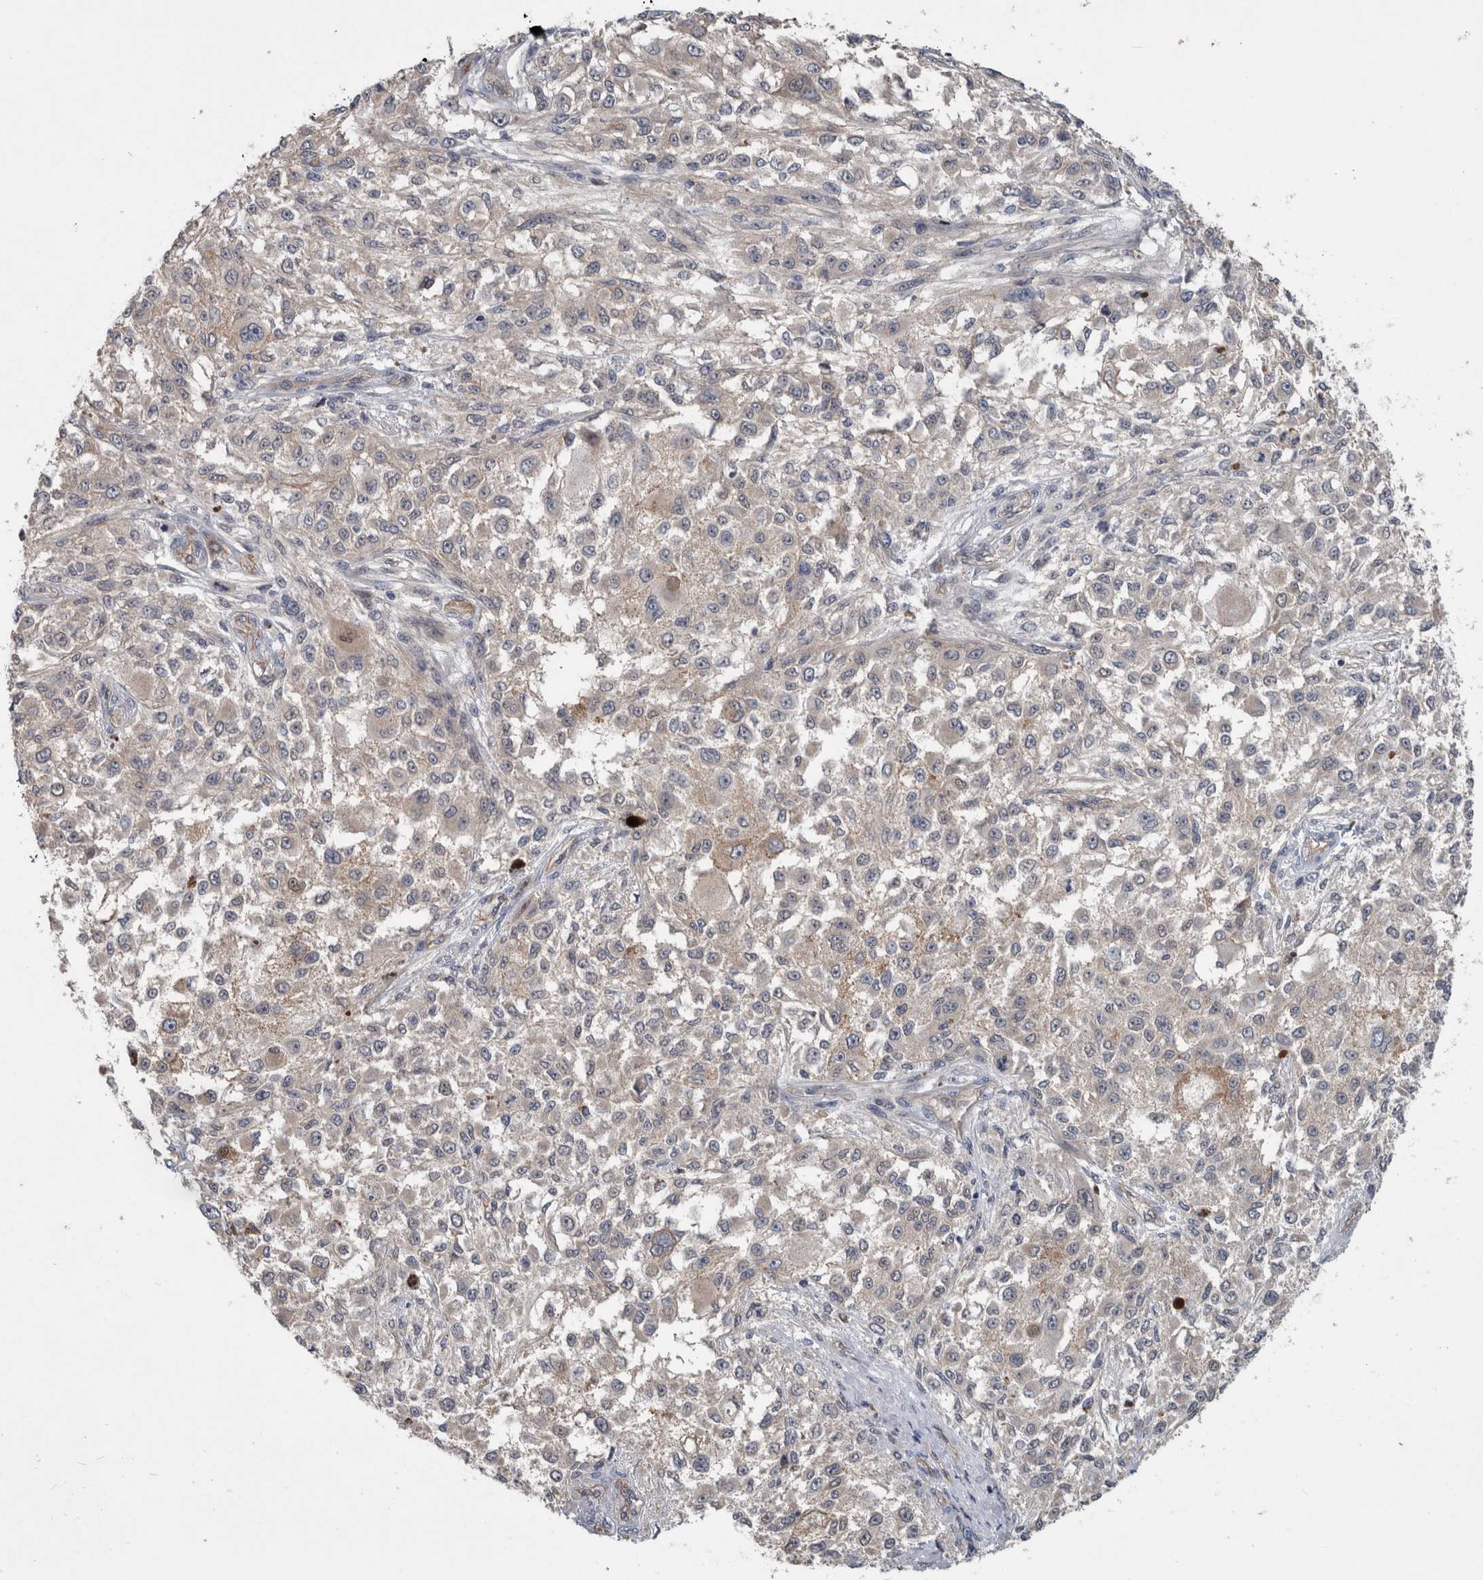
{"staining": {"intensity": "weak", "quantity": "<25%", "location": "cytoplasmic/membranous"}, "tissue": "melanoma", "cell_type": "Tumor cells", "image_type": "cancer", "snomed": [{"axis": "morphology", "description": "Necrosis, NOS"}, {"axis": "morphology", "description": "Malignant melanoma, NOS"}, {"axis": "topography", "description": "Skin"}], "caption": "This histopathology image is of malignant melanoma stained with IHC to label a protein in brown with the nuclei are counter-stained blue. There is no expression in tumor cells.", "gene": "BCAM", "patient": {"sex": "female", "age": 87}}